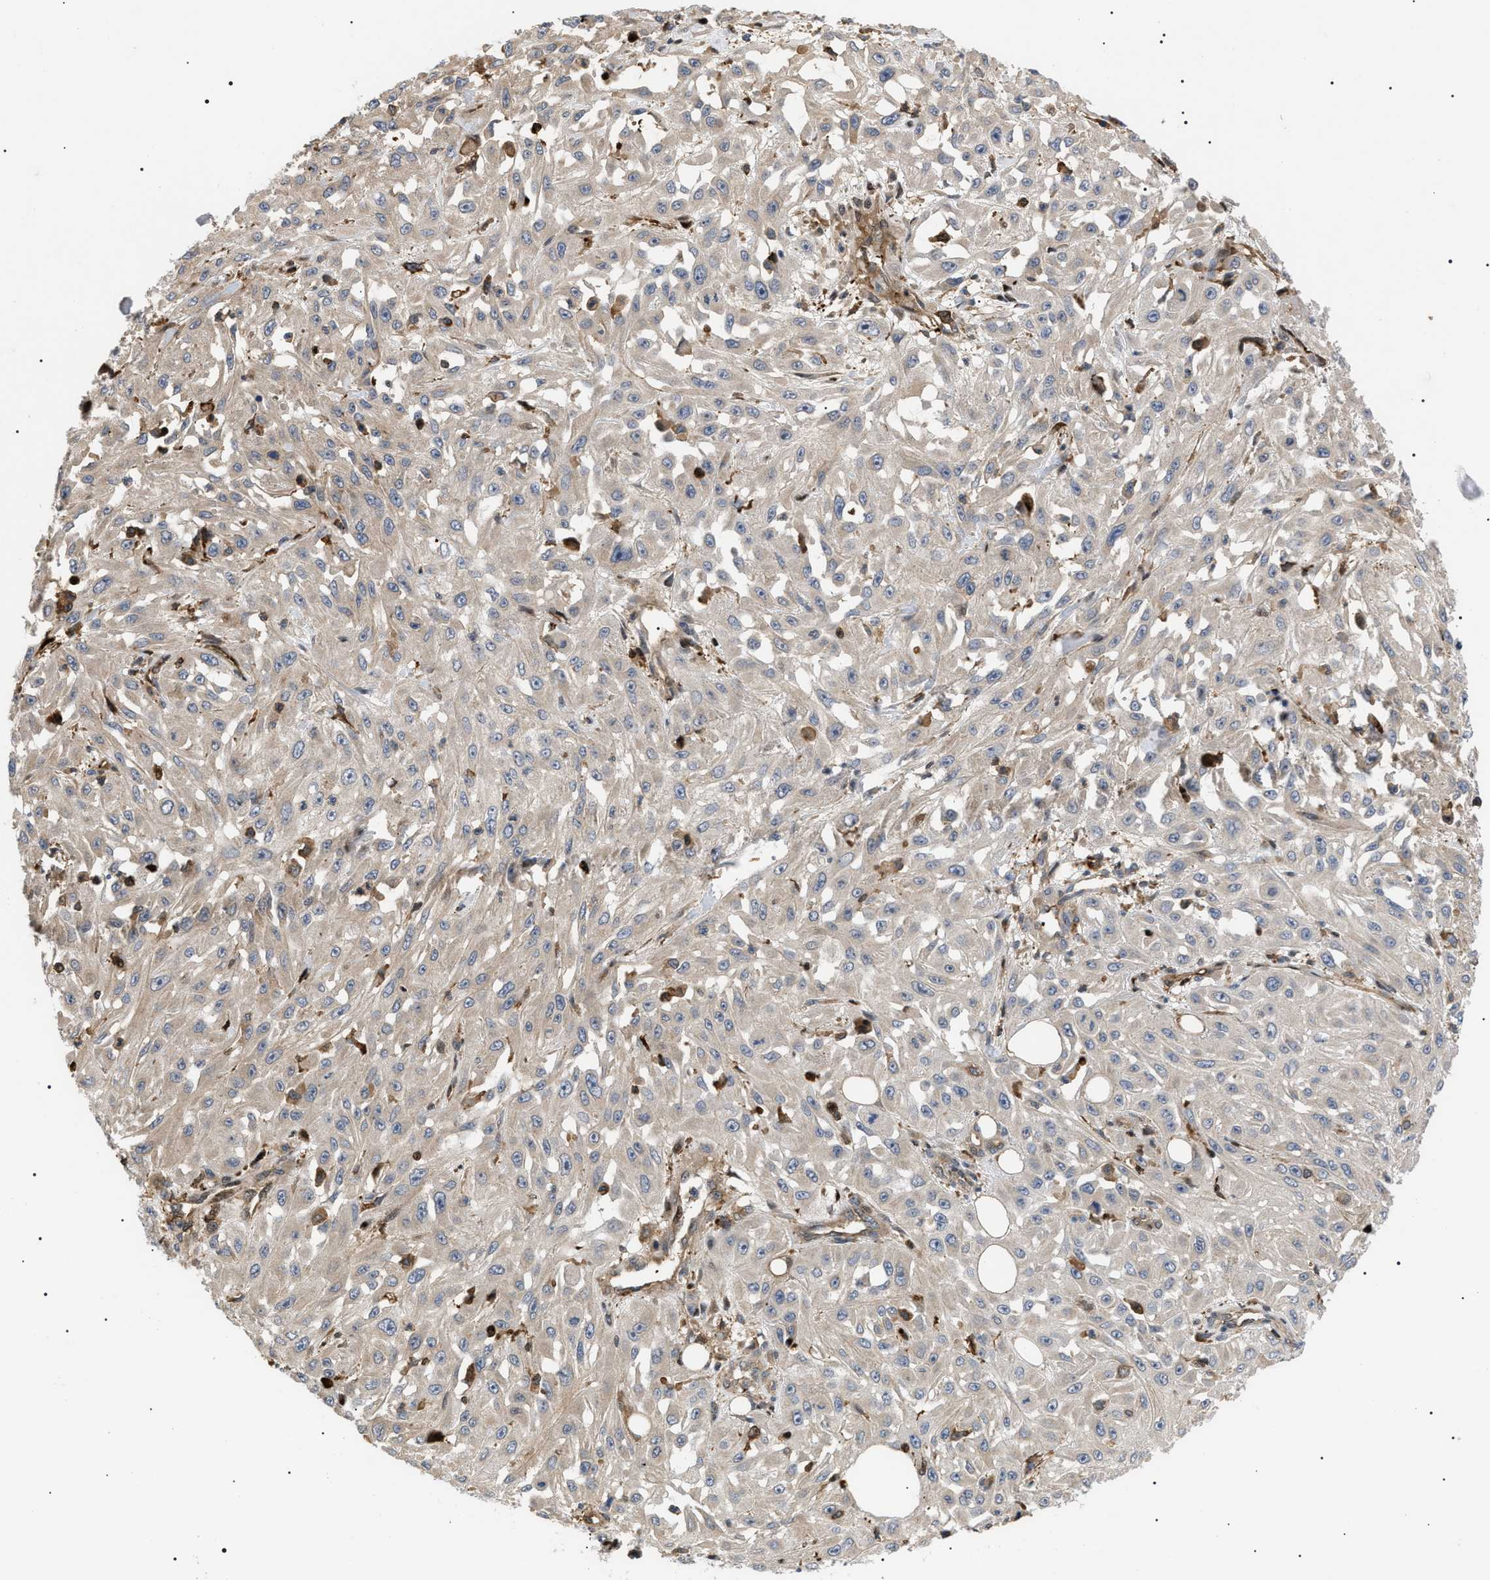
{"staining": {"intensity": "weak", "quantity": ">75%", "location": "cytoplasmic/membranous"}, "tissue": "skin cancer", "cell_type": "Tumor cells", "image_type": "cancer", "snomed": [{"axis": "morphology", "description": "Squamous cell carcinoma, NOS"}, {"axis": "morphology", "description": "Squamous cell carcinoma, metastatic, NOS"}, {"axis": "topography", "description": "Skin"}, {"axis": "topography", "description": "Lymph node"}], "caption": "This histopathology image shows immunohistochemistry staining of skin squamous cell carcinoma, with low weak cytoplasmic/membranous positivity in about >75% of tumor cells.", "gene": "TMTC4", "patient": {"sex": "male", "age": 75}}